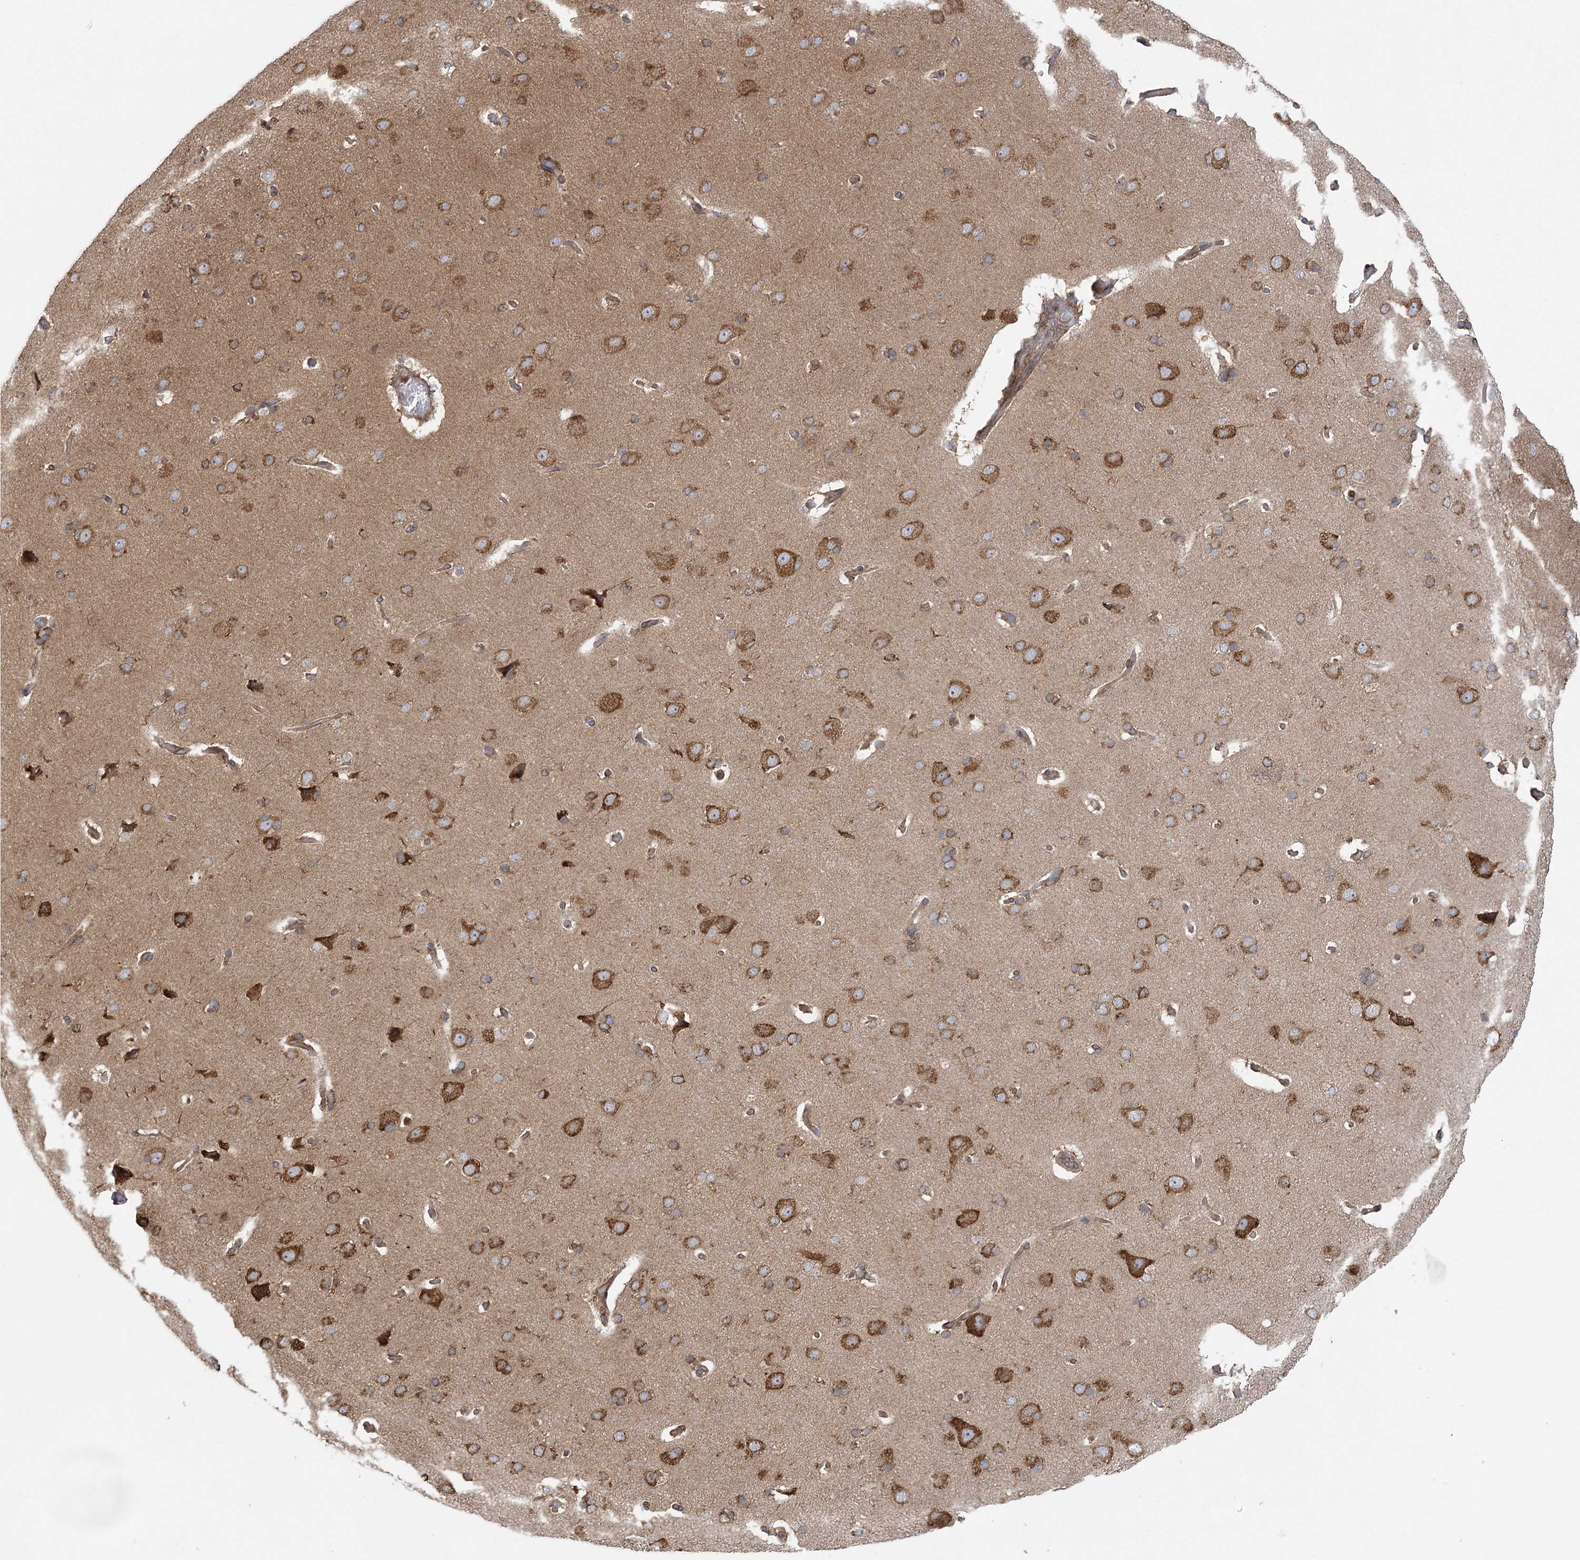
{"staining": {"intensity": "moderate", "quantity": ">75%", "location": "cytoplasmic/membranous"}, "tissue": "cerebral cortex", "cell_type": "Endothelial cells", "image_type": "normal", "snomed": [{"axis": "morphology", "description": "Normal tissue, NOS"}, {"axis": "topography", "description": "Cerebral cortex"}], "caption": "Benign cerebral cortex was stained to show a protein in brown. There is medium levels of moderate cytoplasmic/membranous staining in about >75% of endothelial cells. The staining is performed using DAB (3,3'-diaminobenzidine) brown chromogen to label protein expression. The nuclei are counter-stained blue using hematoxylin.", "gene": "ACAP2", "patient": {"sex": "male", "age": 62}}